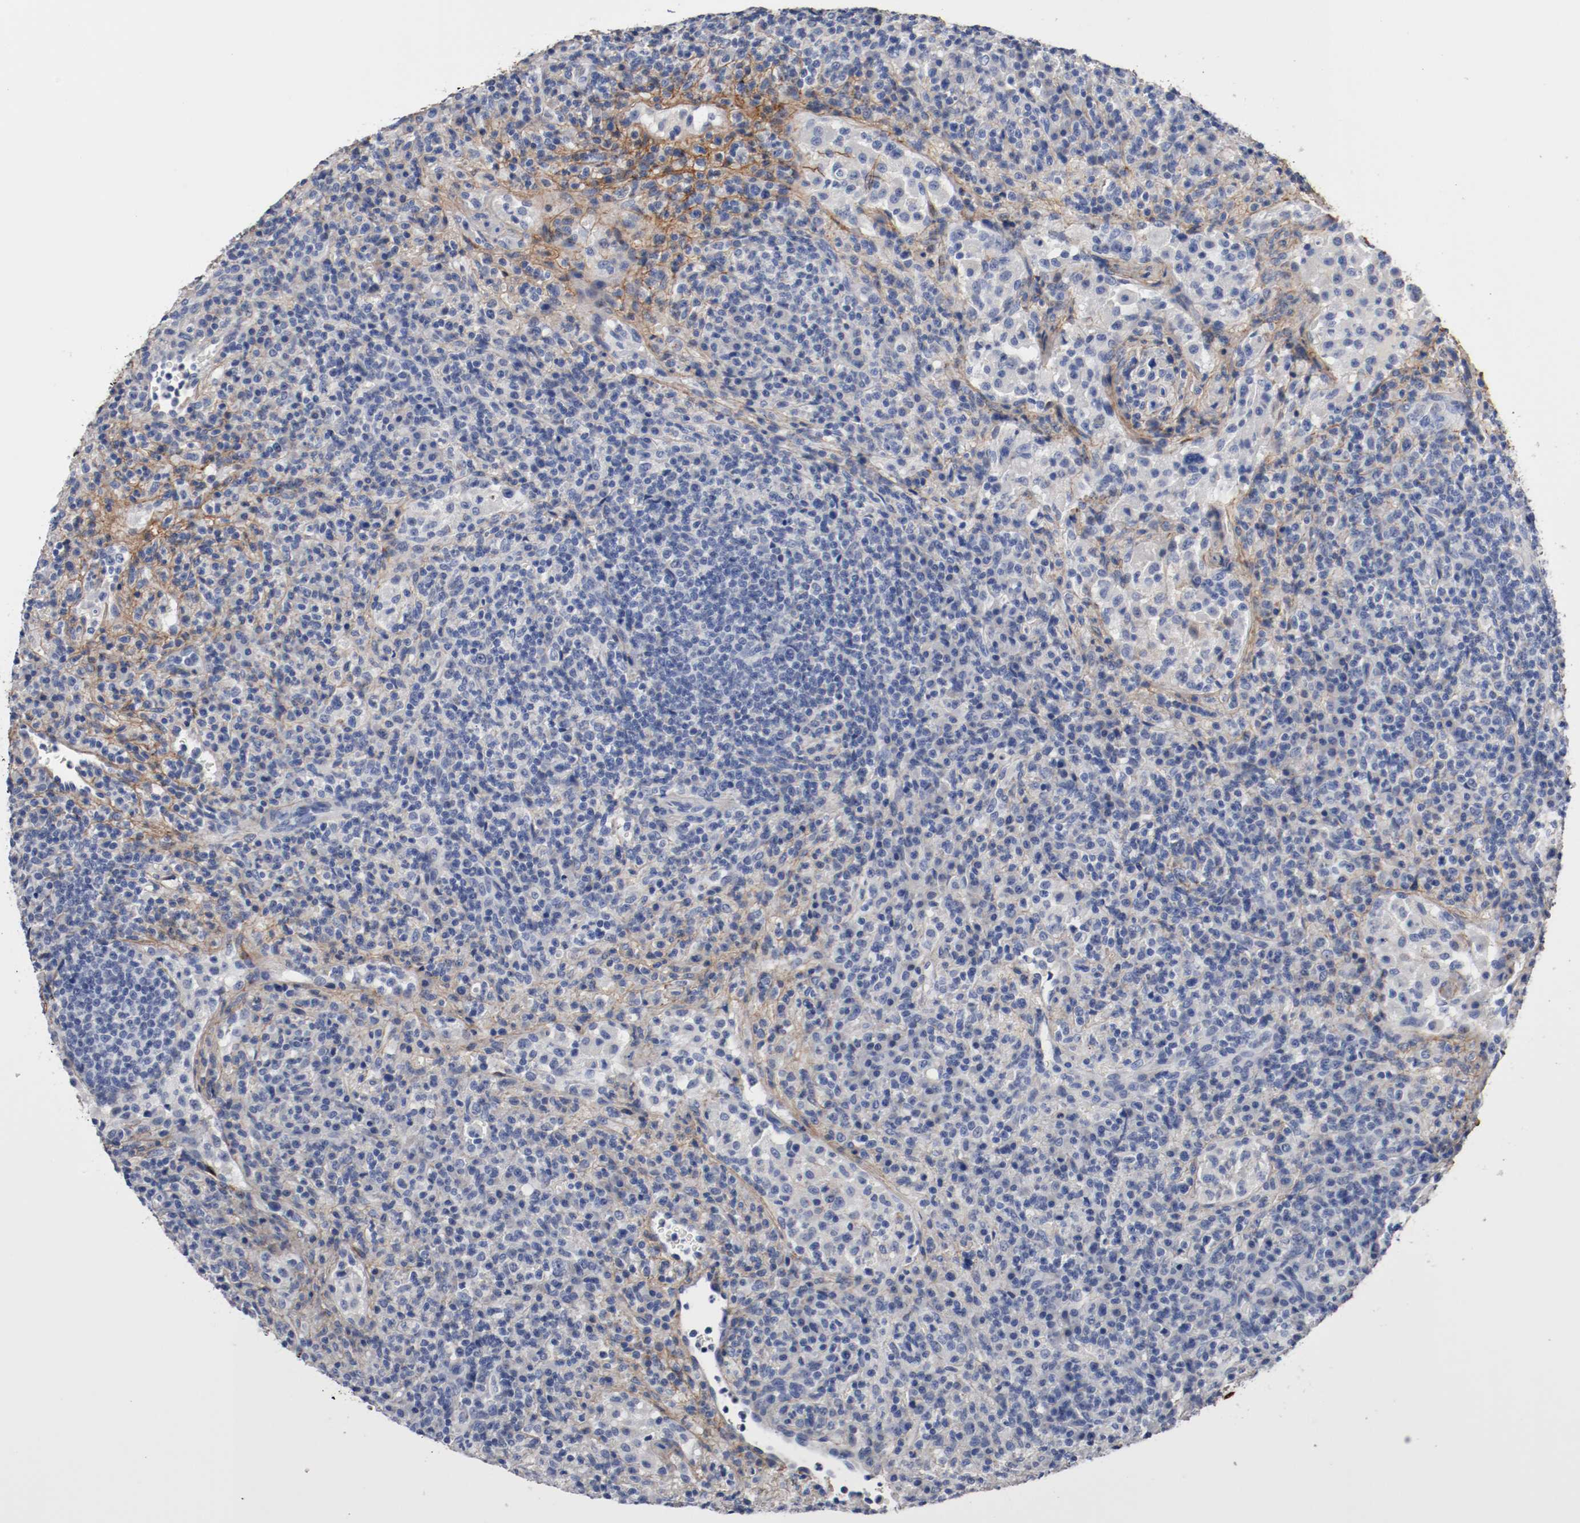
{"staining": {"intensity": "weak", "quantity": "<25%", "location": "cytoplasmic/membranous"}, "tissue": "lymphoma", "cell_type": "Tumor cells", "image_type": "cancer", "snomed": [{"axis": "morphology", "description": "Hodgkin's disease, NOS"}, {"axis": "topography", "description": "Lymph node"}], "caption": "Immunohistochemistry image of neoplastic tissue: human lymphoma stained with DAB demonstrates no significant protein staining in tumor cells. Brightfield microscopy of immunohistochemistry (IHC) stained with DAB (brown) and hematoxylin (blue), captured at high magnification.", "gene": "TNC", "patient": {"sex": "male", "age": 65}}